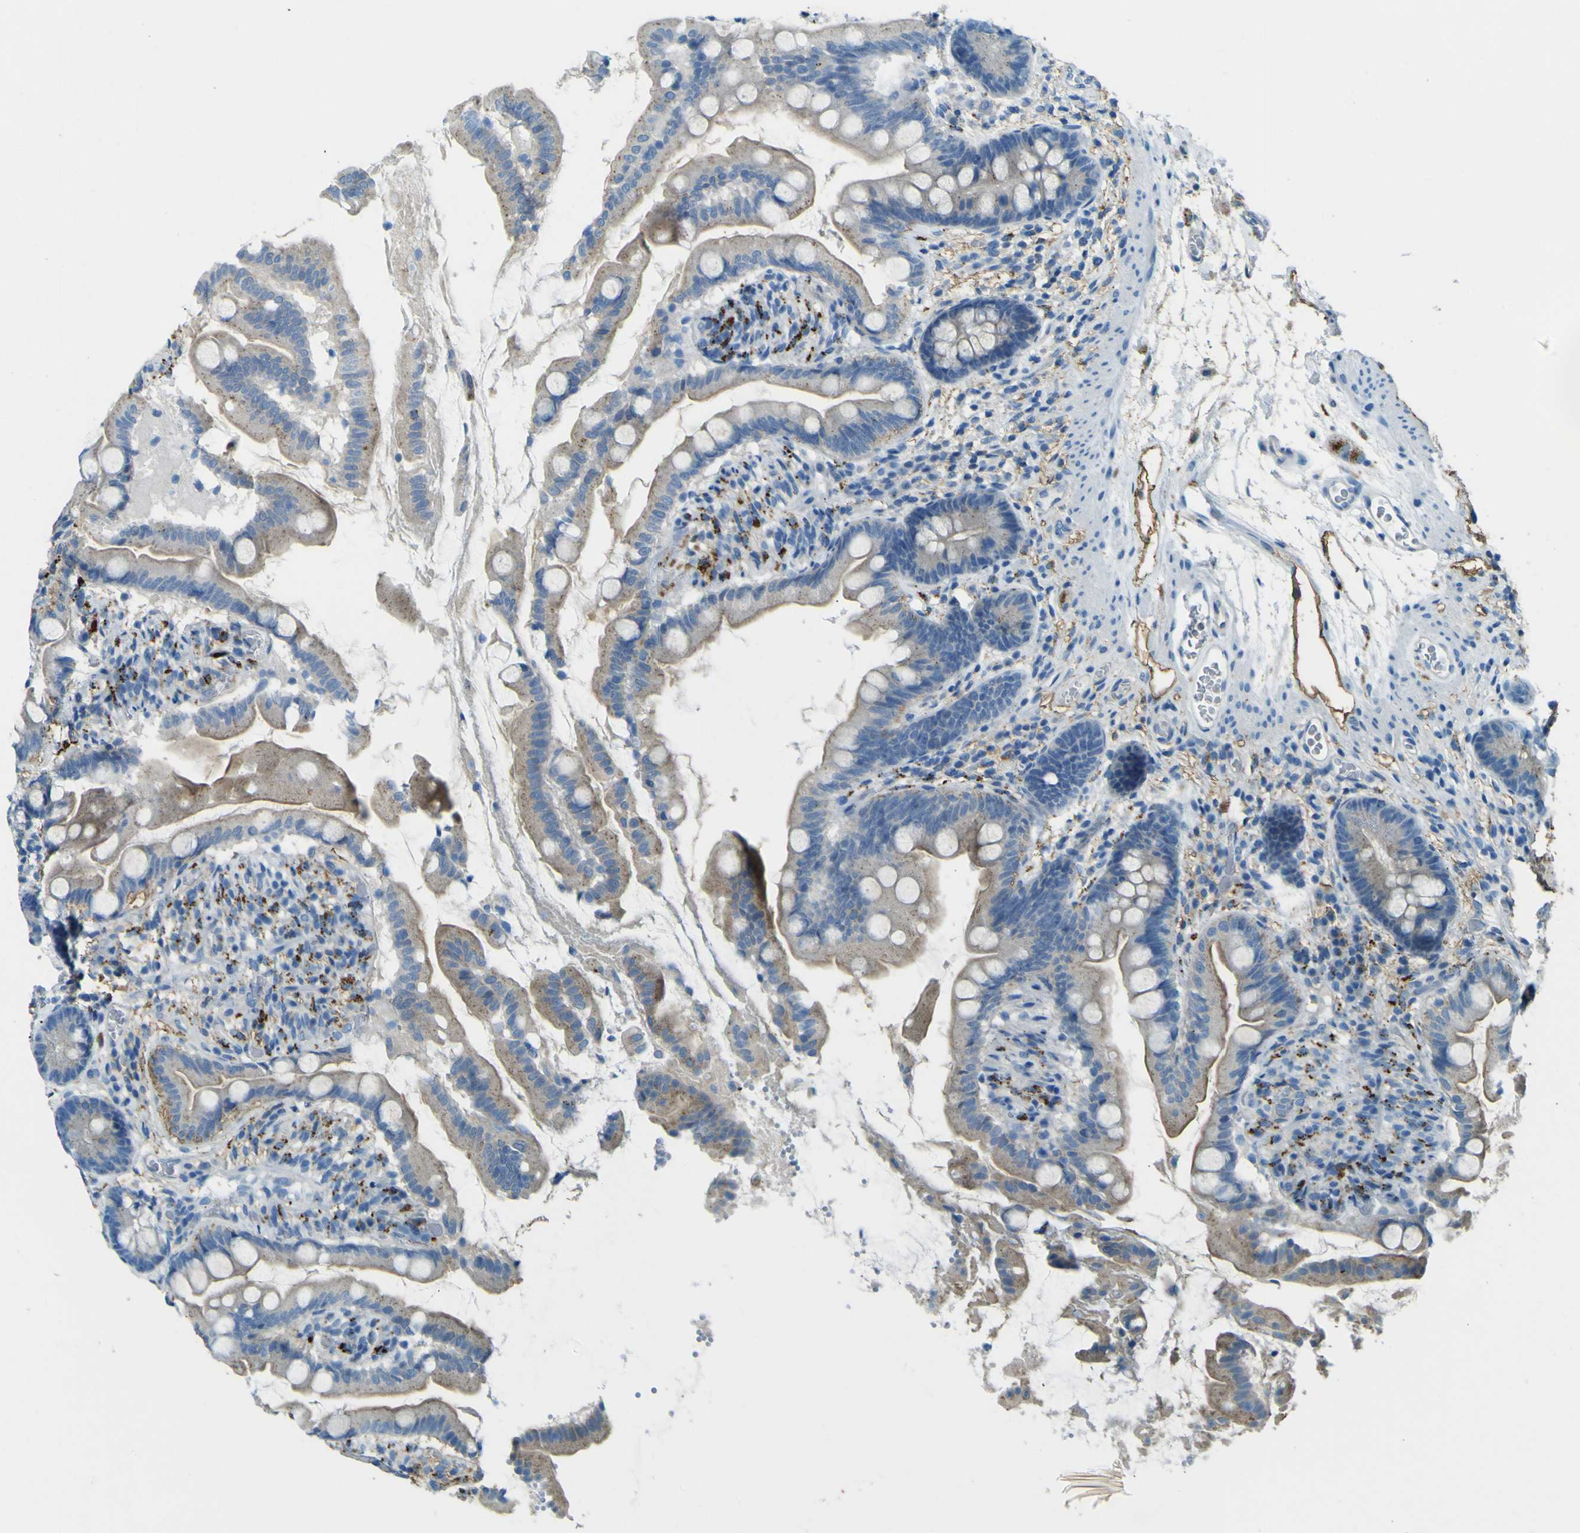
{"staining": {"intensity": "weak", "quantity": "<25%", "location": "cytoplasmic/membranous"}, "tissue": "small intestine", "cell_type": "Glandular cells", "image_type": "normal", "snomed": [{"axis": "morphology", "description": "Normal tissue, NOS"}, {"axis": "topography", "description": "Small intestine"}], "caption": "Immunohistochemical staining of unremarkable human small intestine exhibits no significant expression in glandular cells. The staining is performed using DAB (3,3'-diaminobenzidine) brown chromogen with nuclei counter-stained in using hematoxylin.", "gene": "PDE9A", "patient": {"sex": "female", "age": 56}}